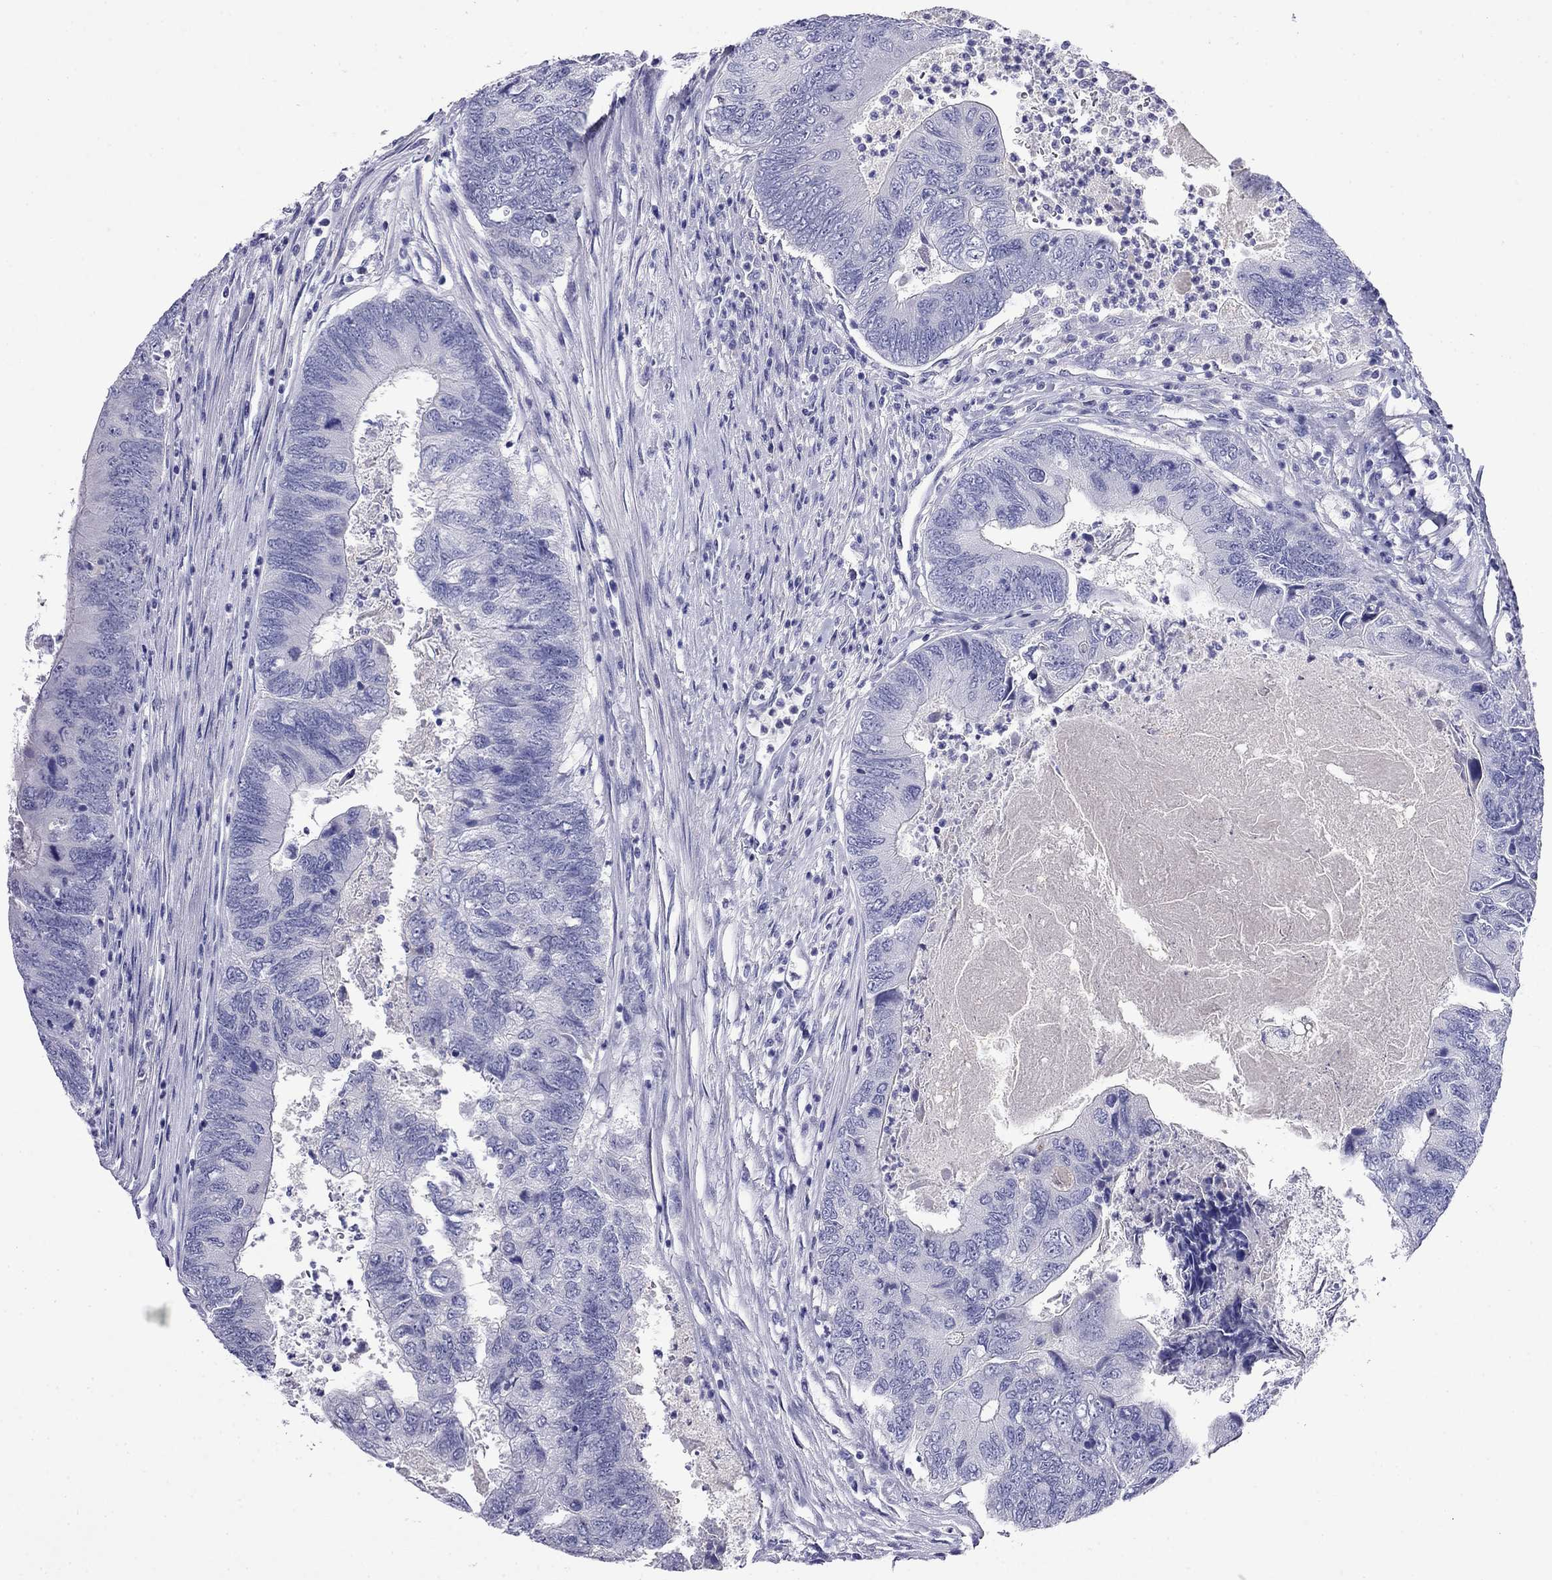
{"staining": {"intensity": "negative", "quantity": "none", "location": "none"}, "tissue": "colorectal cancer", "cell_type": "Tumor cells", "image_type": "cancer", "snomed": [{"axis": "morphology", "description": "Adenocarcinoma, NOS"}, {"axis": "topography", "description": "Colon"}], "caption": "The photomicrograph demonstrates no staining of tumor cells in colorectal cancer. (Stains: DAB IHC with hematoxylin counter stain, Microscopy: brightfield microscopy at high magnification).", "gene": "MYO15A", "patient": {"sex": "female", "age": 67}}